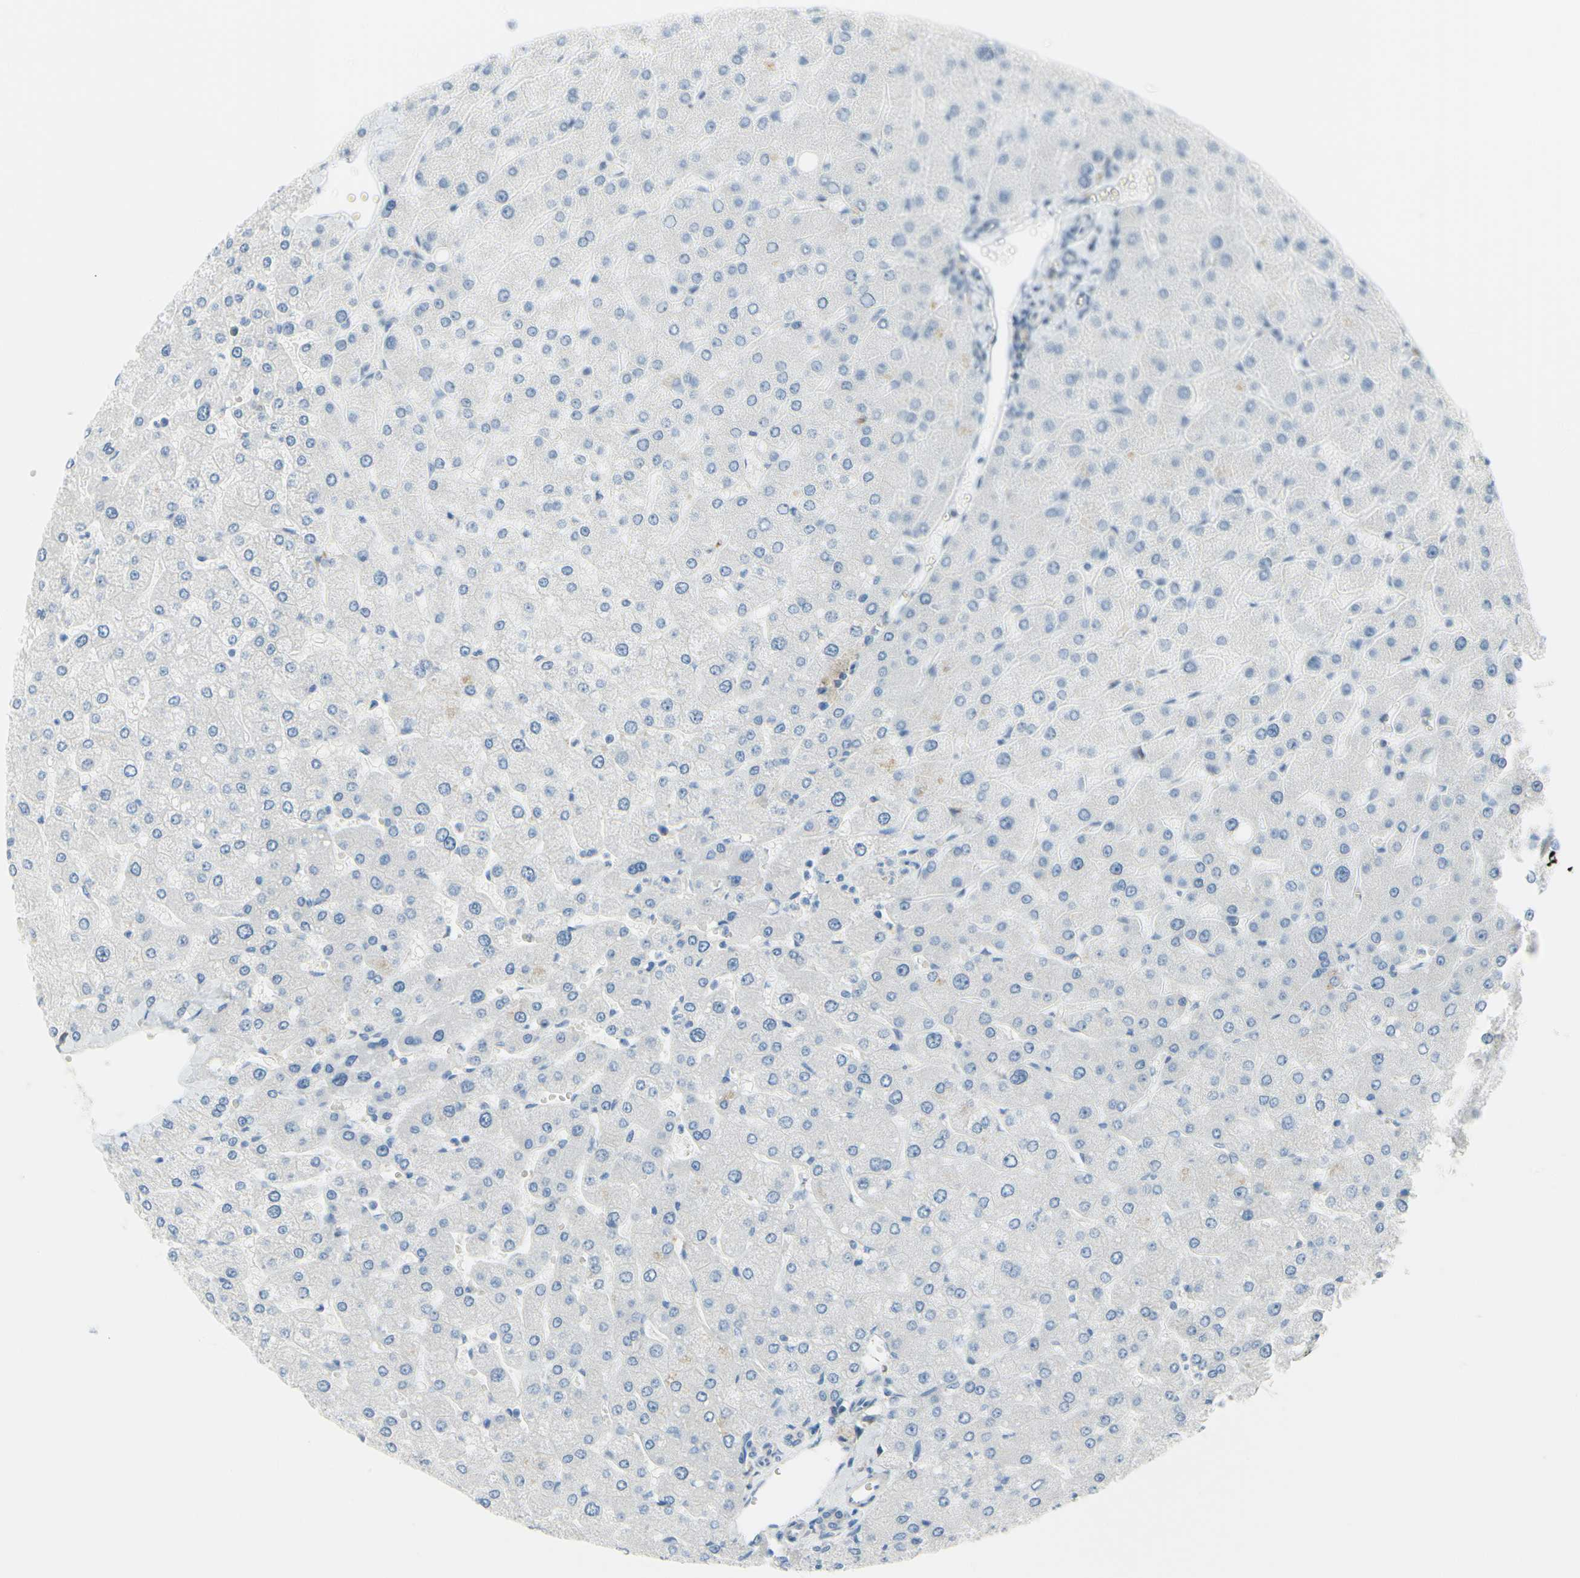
{"staining": {"intensity": "negative", "quantity": "none", "location": "none"}, "tissue": "liver", "cell_type": "Cholangiocytes", "image_type": "normal", "snomed": [{"axis": "morphology", "description": "Normal tissue, NOS"}, {"axis": "topography", "description": "Liver"}], "caption": "High magnification brightfield microscopy of benign liver stained with DAB (brown) and counterstained with hematoxylin (blue): cholangiocytes show no significant positivity. (IHC, brightfield microscopy, high magnification).", "gene": "FRMD4B", "patient": {"sex": "male", "age": 55}}